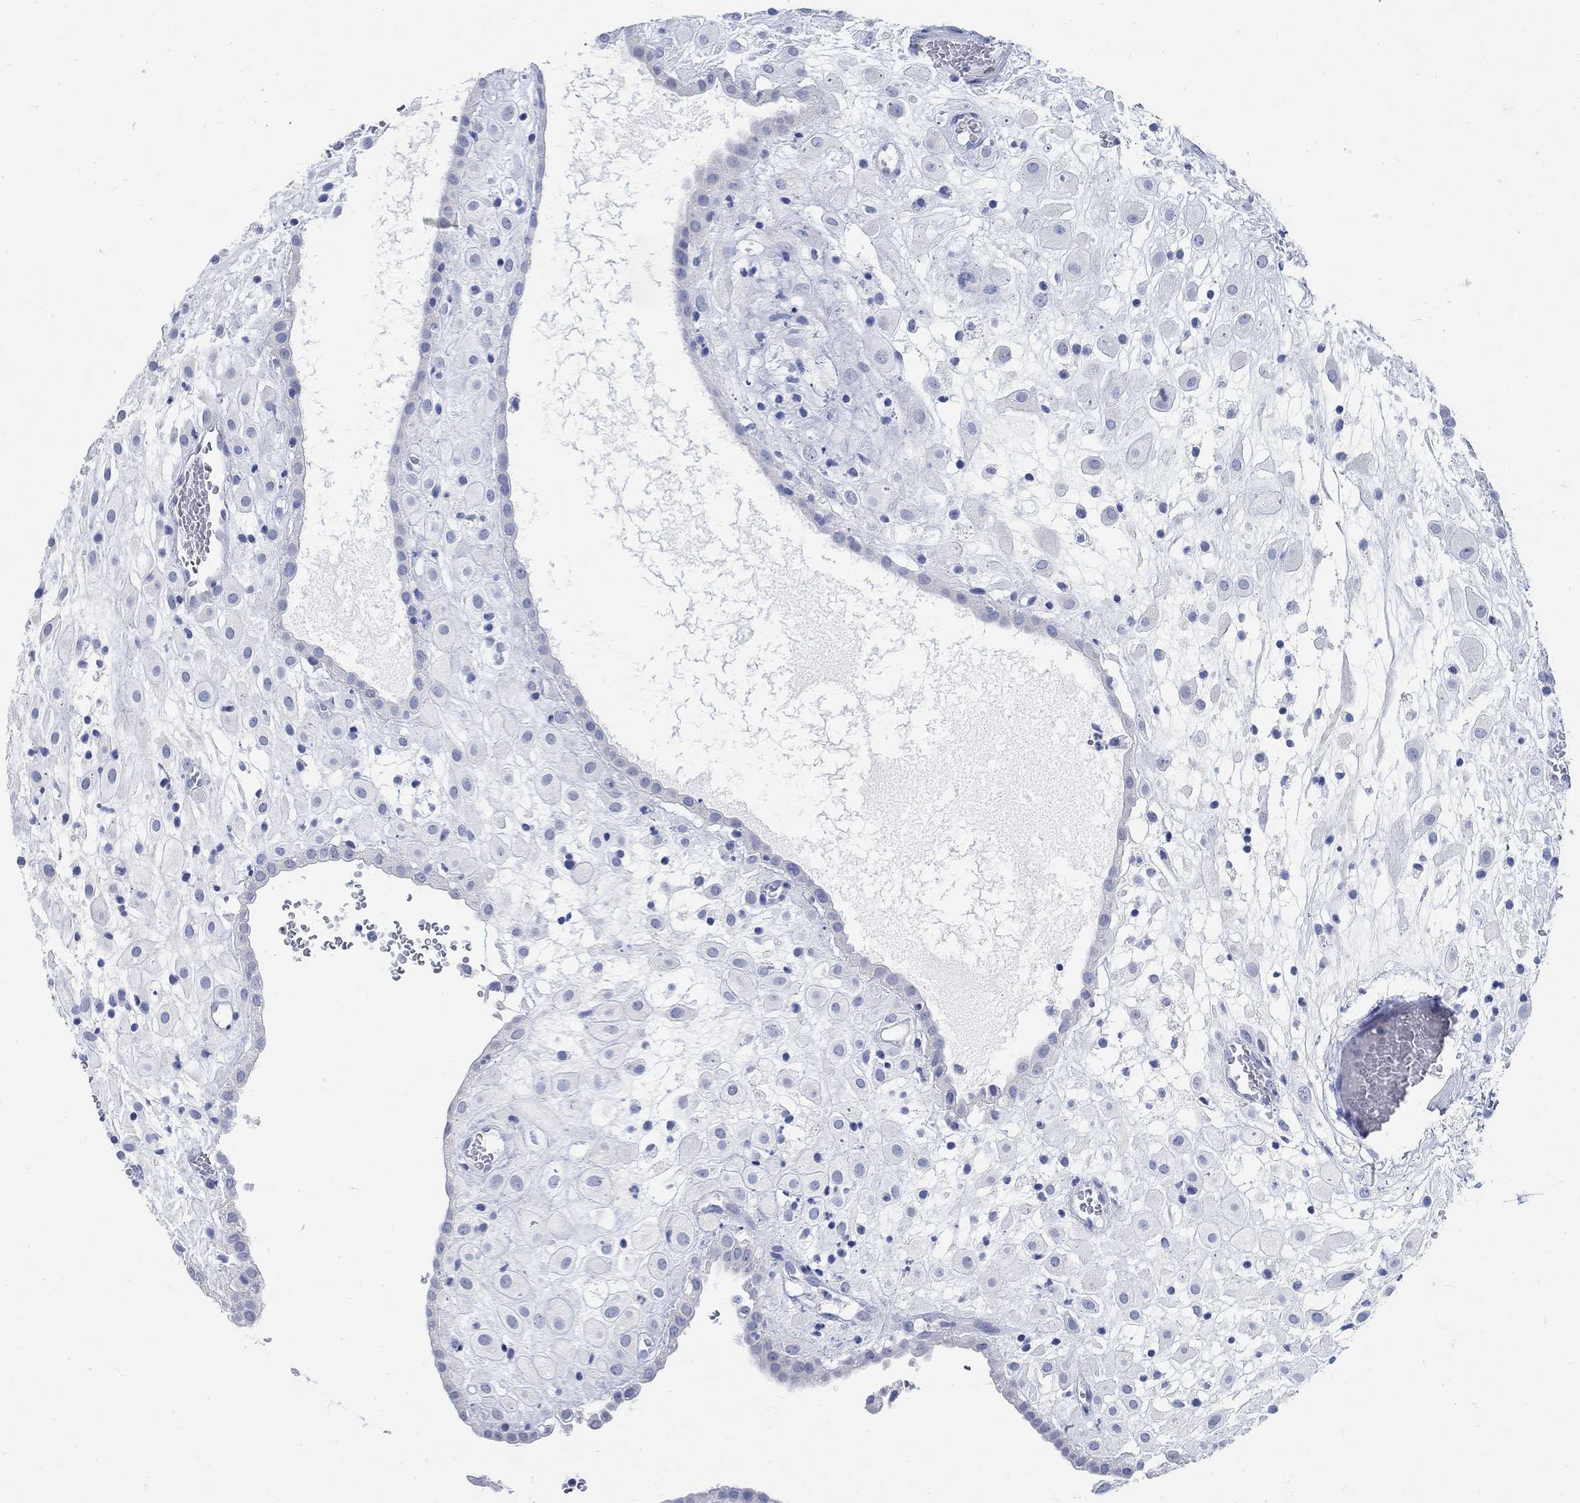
{"staining": {"intensity": "negative", "quantity": "none", "location": "none"}, "tissue": "placenta", "cell_type": "Decidual cells", "image_type": "normal", "snomed": [{"axis": "morphology", "description": "Normal tissue, NOS"}, {"axis": "topography", "description": "Placenta"}], "caption": "A high-resolution micrograph shows immunohistochemistry staining of normal placenta, which exhibits no significant staining in decidual cells.", "gene": "RBM20", "patient": {"sex": "female", "age": 24}}